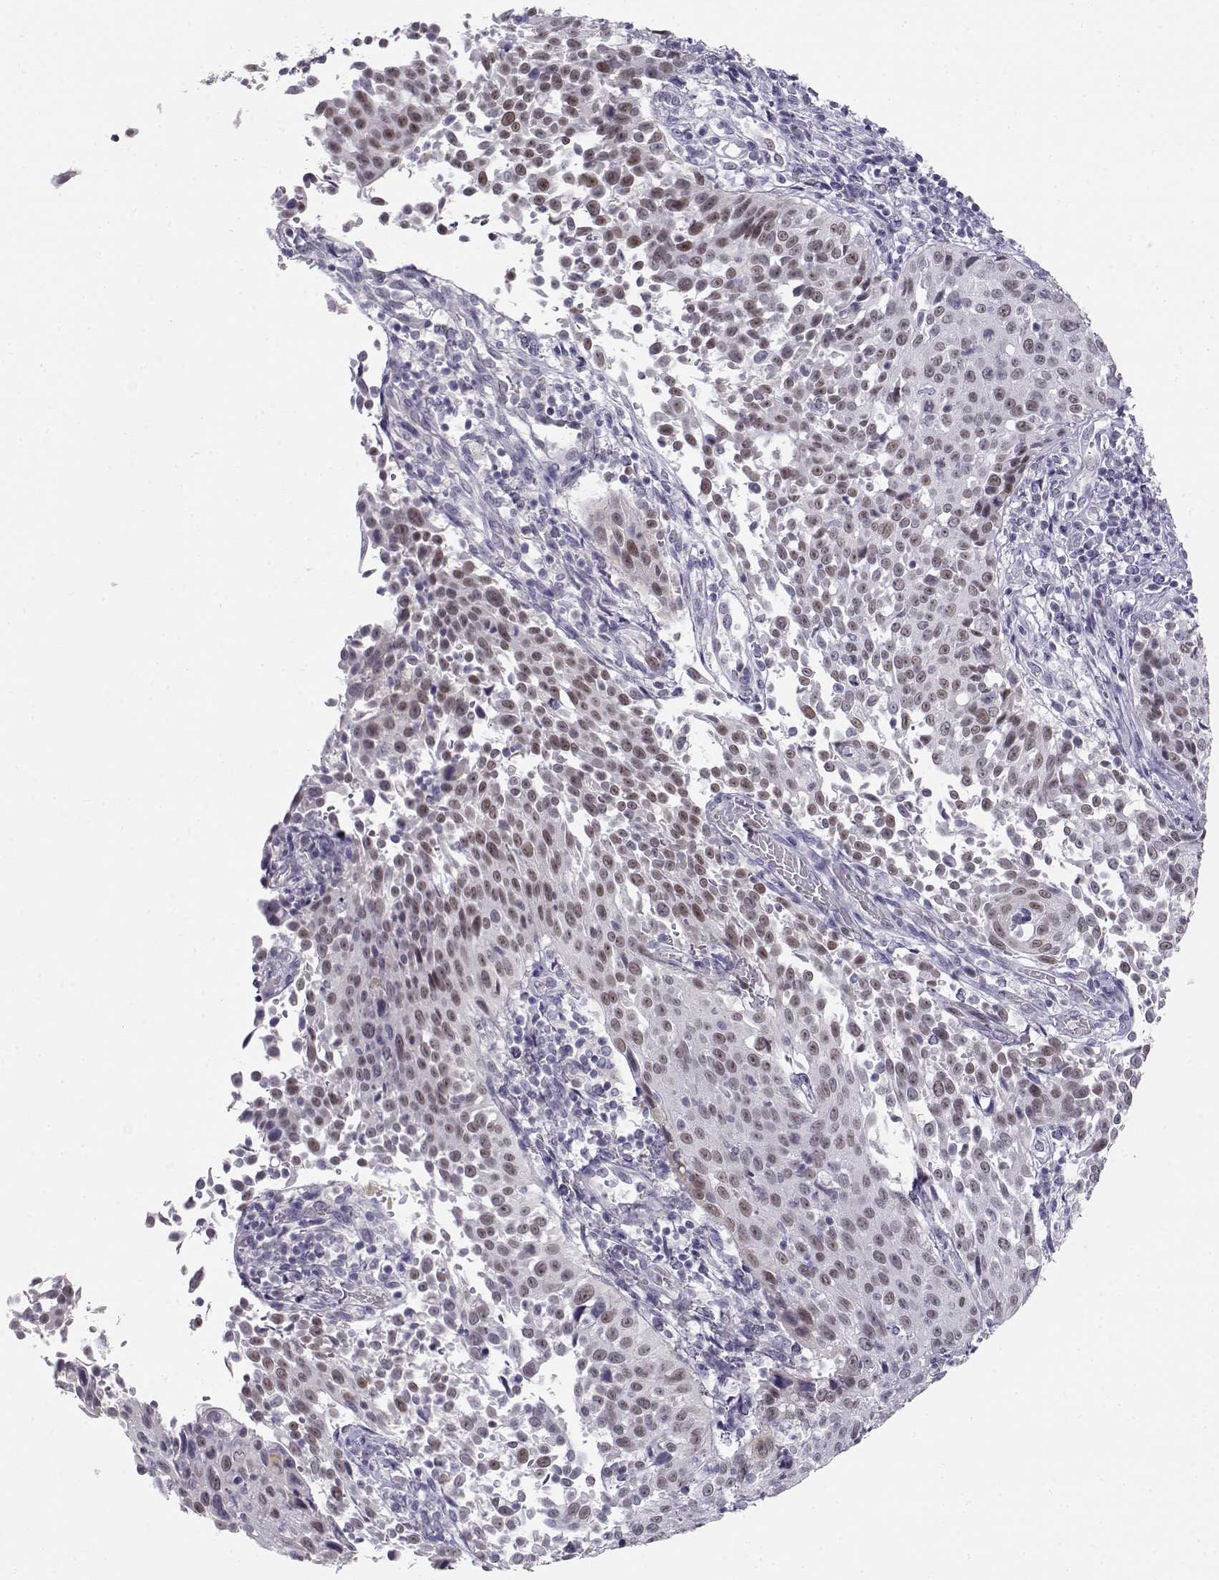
{"staining": {"intensity": "weak", "quantity": "<25%", "location": "nuclear"}, "tissue": "cervical cancer", "cell_type": "Tumor cells", "image_type": "cancer", "snomed": [{"axis": "morphology", "description": "Squamous cell carcinoma, NOS"}, {"axis": "topography", "description": "Cervix"}], "caption": "DAB (3,3'-diaminobenzidine) immunohistochemical staining of squamous cell carcinoma (cervical) reveals no significant staining in tumor cells.", "gene": "OPN5", "patient": {"sex": "female", "age": 26}}